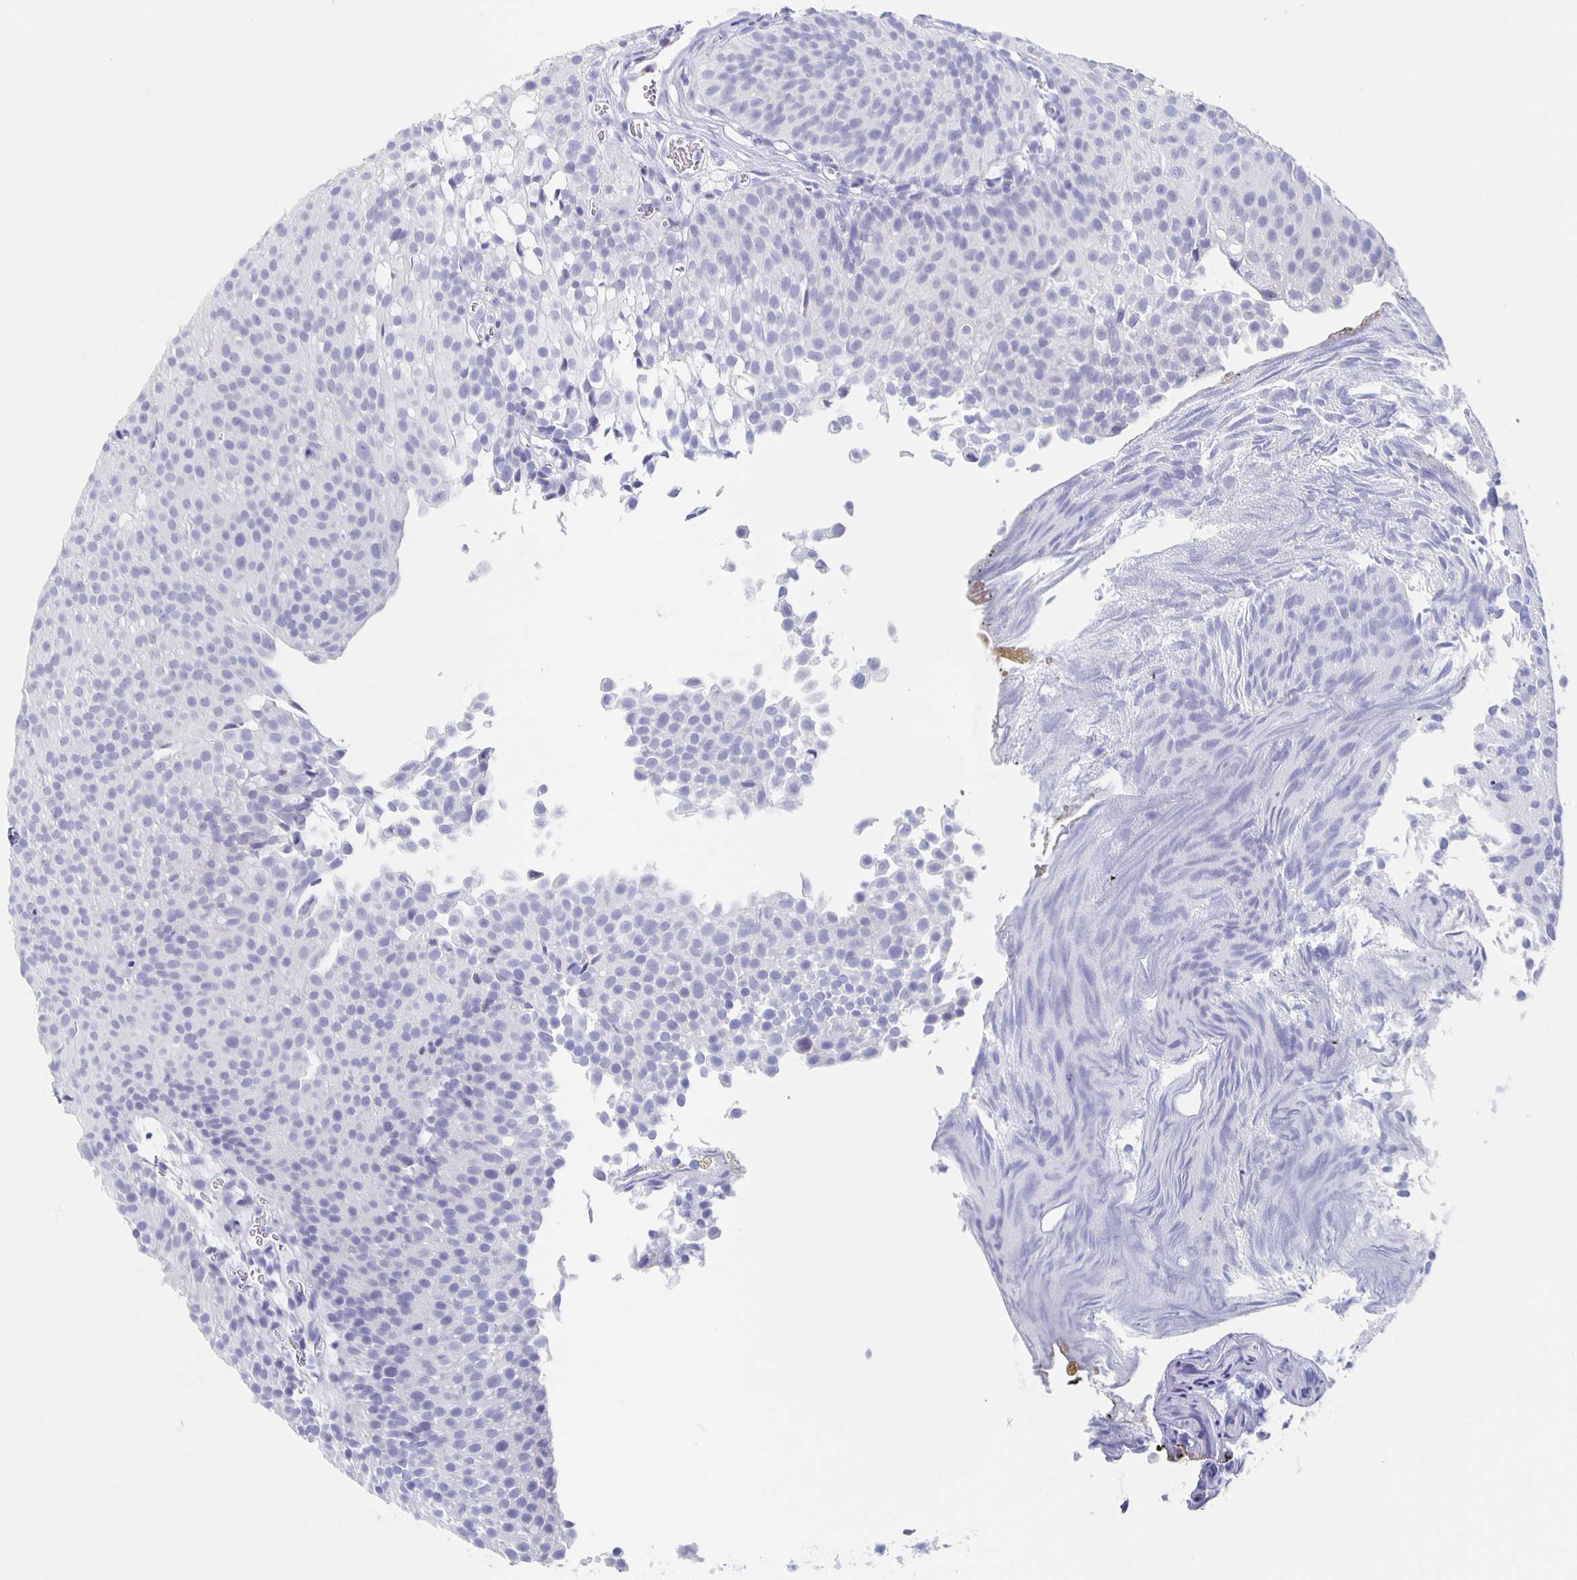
{"staining": {"intensity": "negative", "quantity": "none", "location": "none"}, "tissue": "urothelial cancer", "cell_type": "Tumor cells", "image_type": "cancer", "snomed": [{"axis": "morphology", "description": "Urothelial carcinoma, Low grade"}, {"axis": "topography", "description": "Urinary bladder"}], "caption": "The histopathology image demonstrates no significant staining in tumor cells of urothelial cancer. (DAB (3,3'-diaminobenzidine) immunohistochemistry (IHC) with hematoxylin counter stain).", "gene": "SLC34A2", "patient": {"sex": "male", "age": 80}}